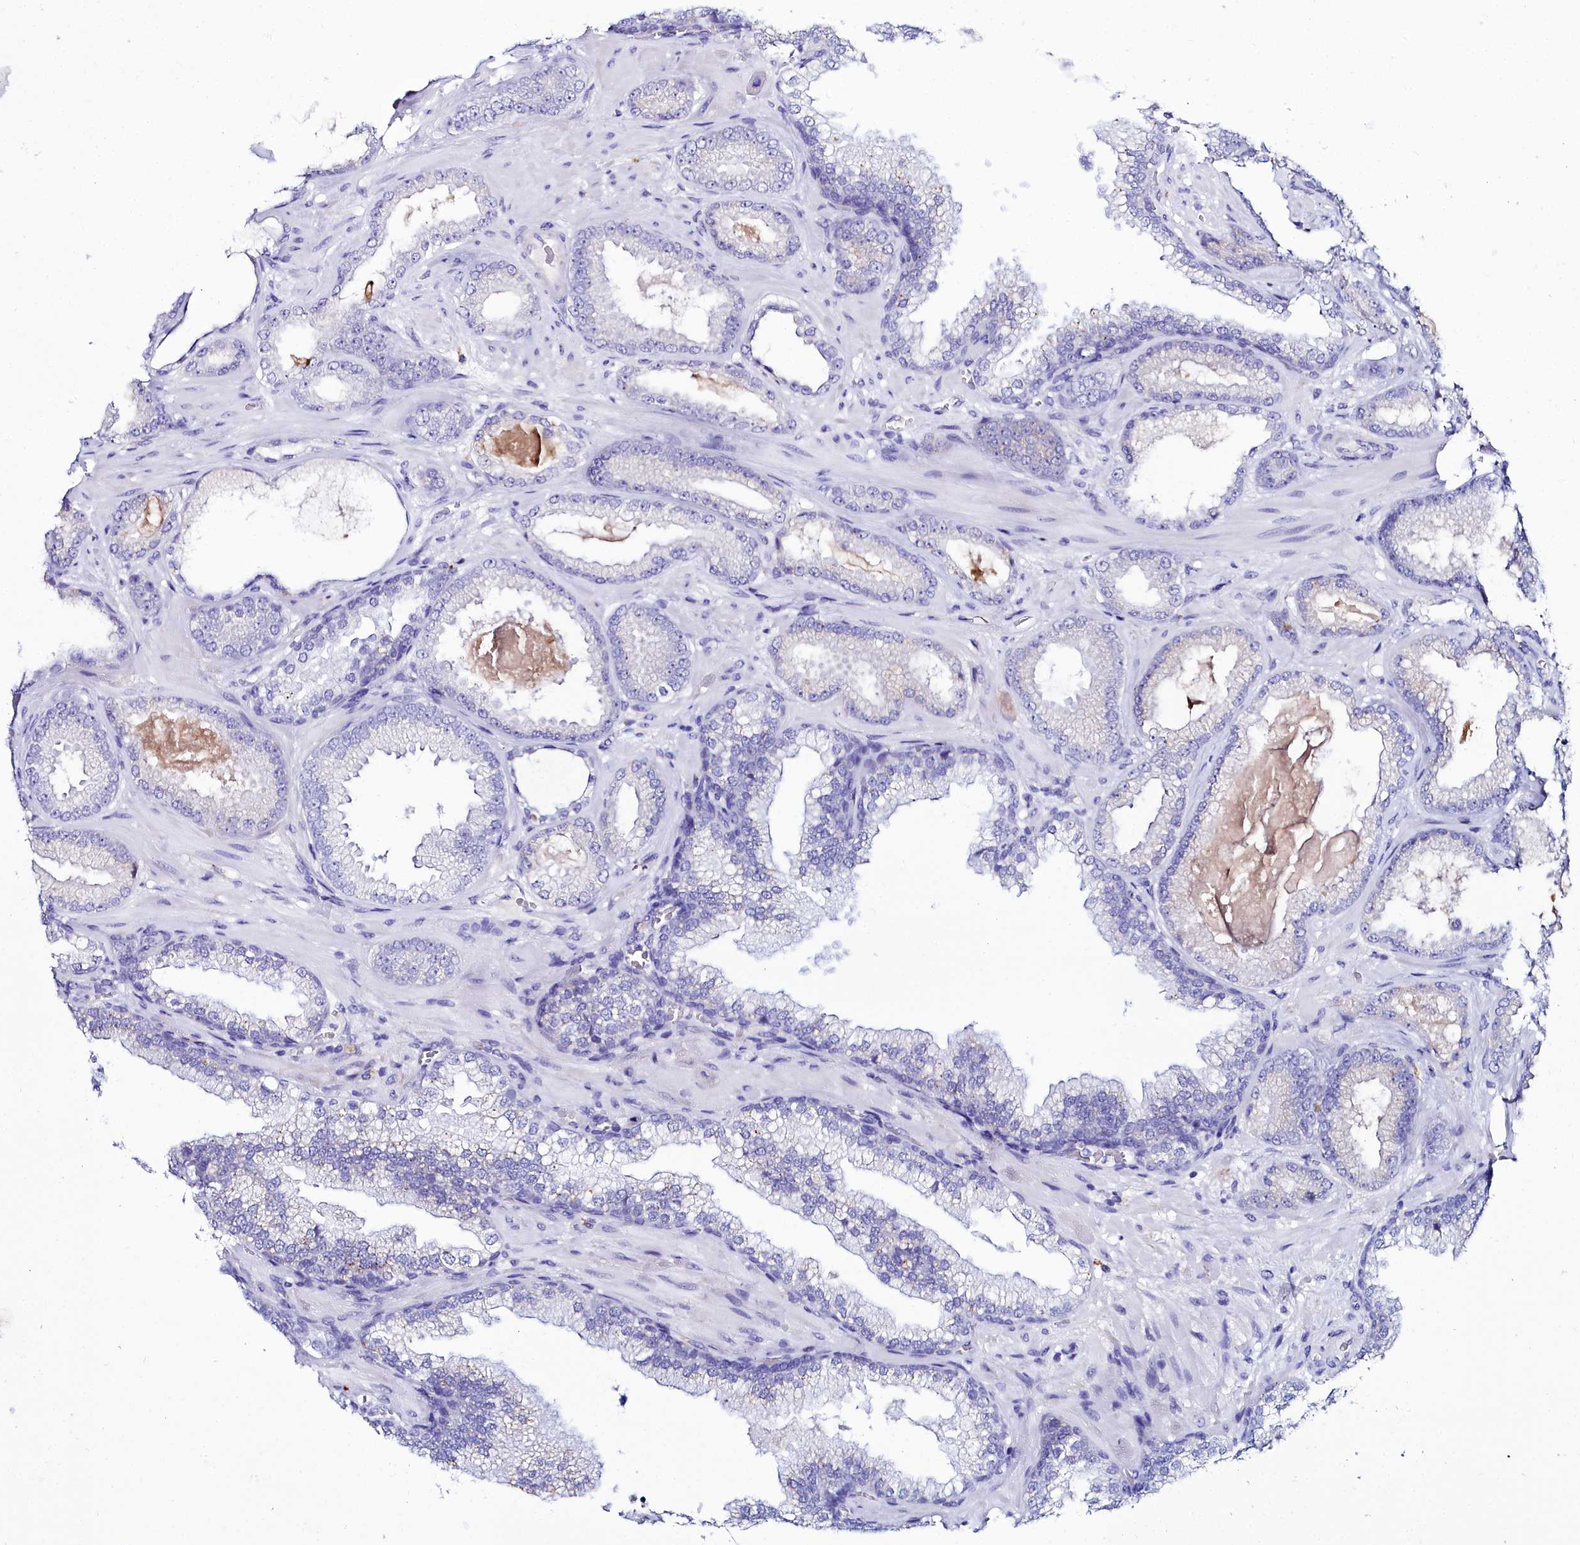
{"staining": {"intensity": "negative", "quantity": "none", "location": "none"}, "tissue": "prostate cancer", "cell_type": "Tumor cells", "image_type": "cancer", "snomed": [{"axis": "morphology", "description": "Adenocarcinoma, Low grade"}, {"axis": "topography", "description": "Prostate"}], "caption": "A photomicrograph of prostate low-grade adenocarcinoma stained for a protein shows no brown staining in tumor cells. (Stains: DAB (3,3'-diaminobenzidine) immunohistochemistry (IHC) with hematoxylin counter stain, Microscopy: brightfield microscopy at high magnification).", "gene": "ELAPOR2", "patient": {"sex": "male", "age": 57}}